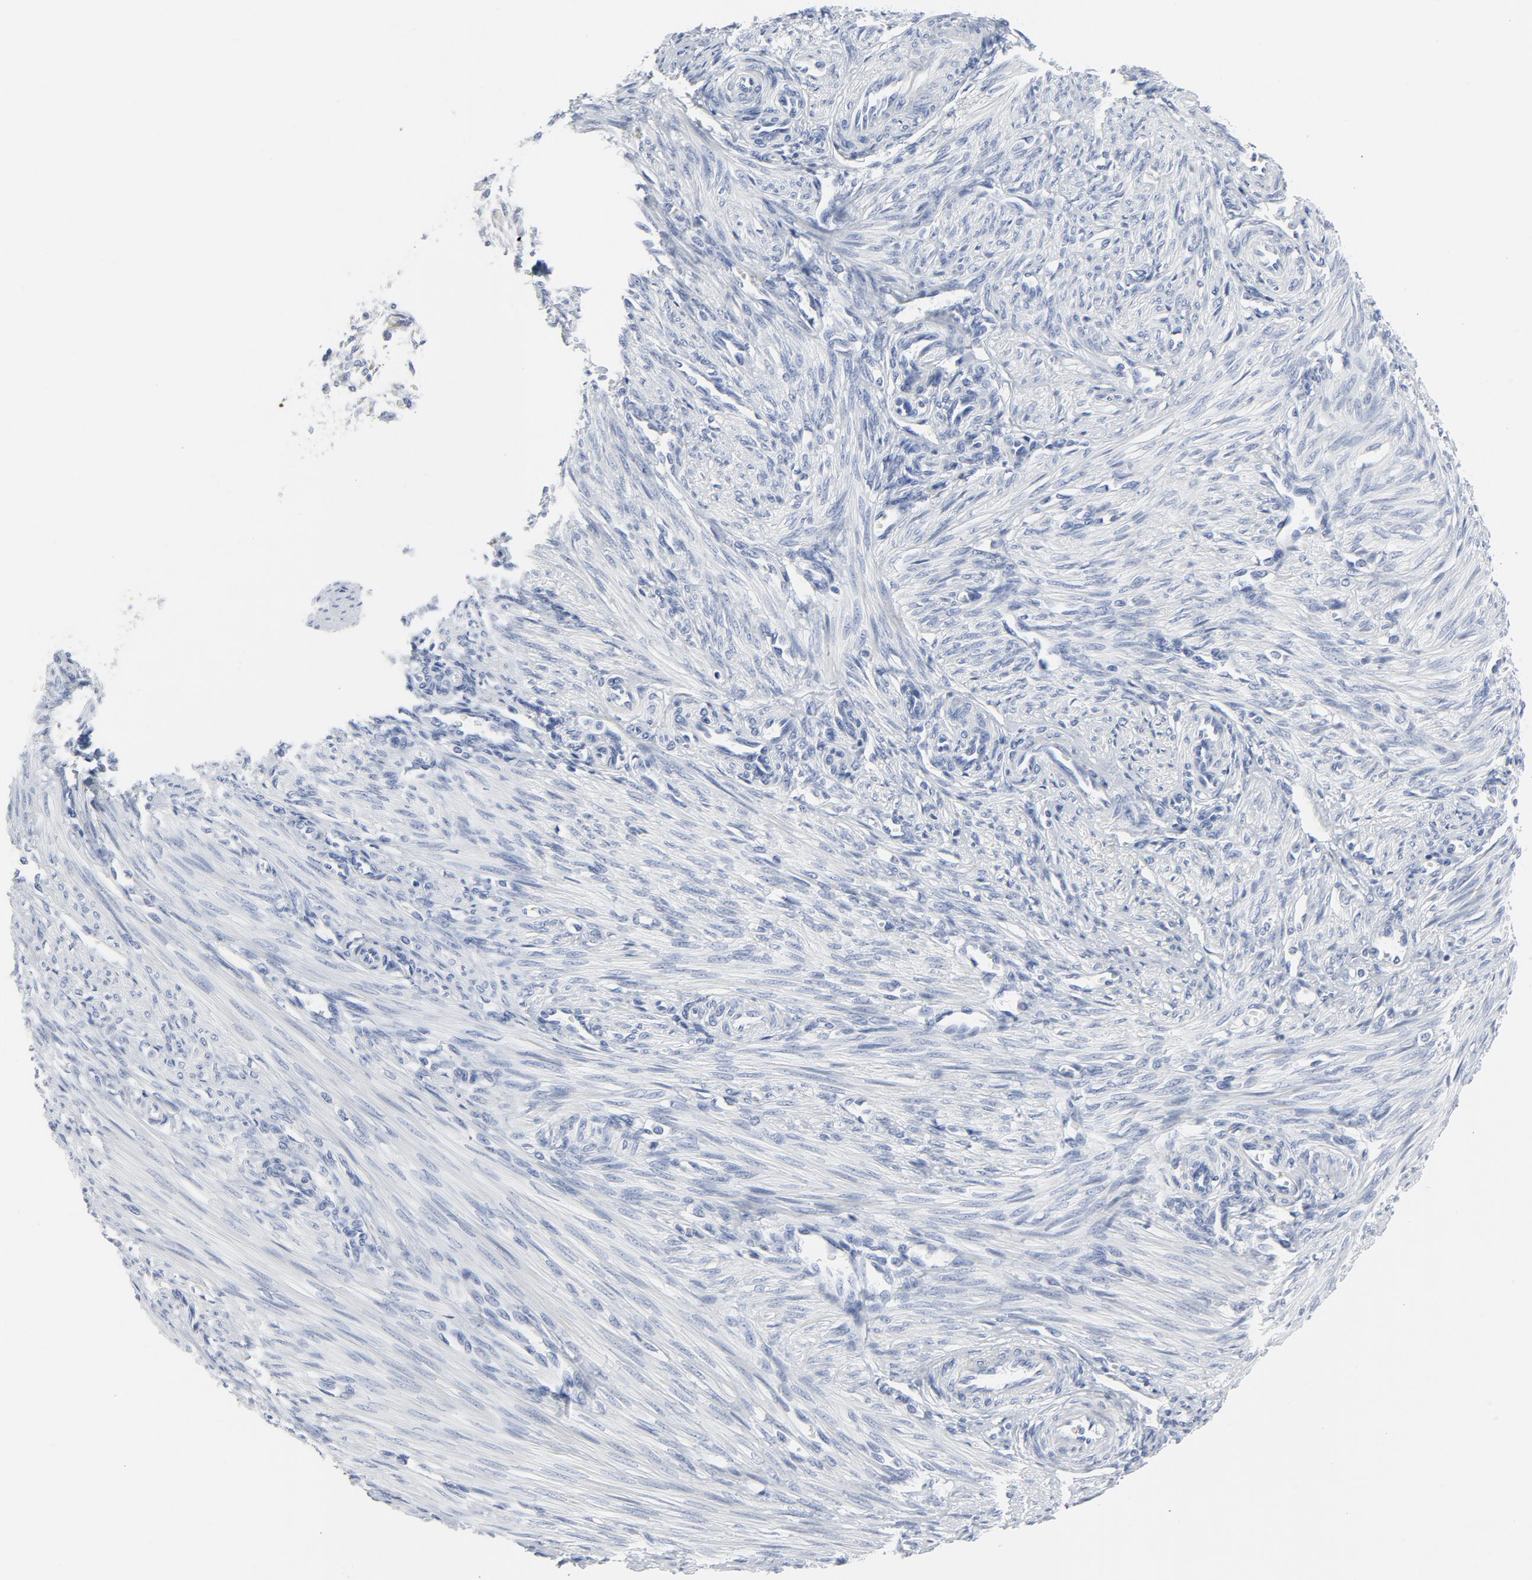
{"staining": {"intensity": "negative", "quantity": "none", "location": "none"}, "tissue": "endometrium", "cell_type": "Cells in endometrial stroma", "image_type": "normal", "snomed": [{"axis": "morphology", "description": "Normal tissue, NOS"}, {"axis": "topography", "description": "Endometrium"}], "caption": "IHC image of normal human endometrium stained for a protein (brown), which displays no staining in cells in endometrial stroma.", "gene": "TUBB1", "patient": {"sex": "female", "age": 27}}